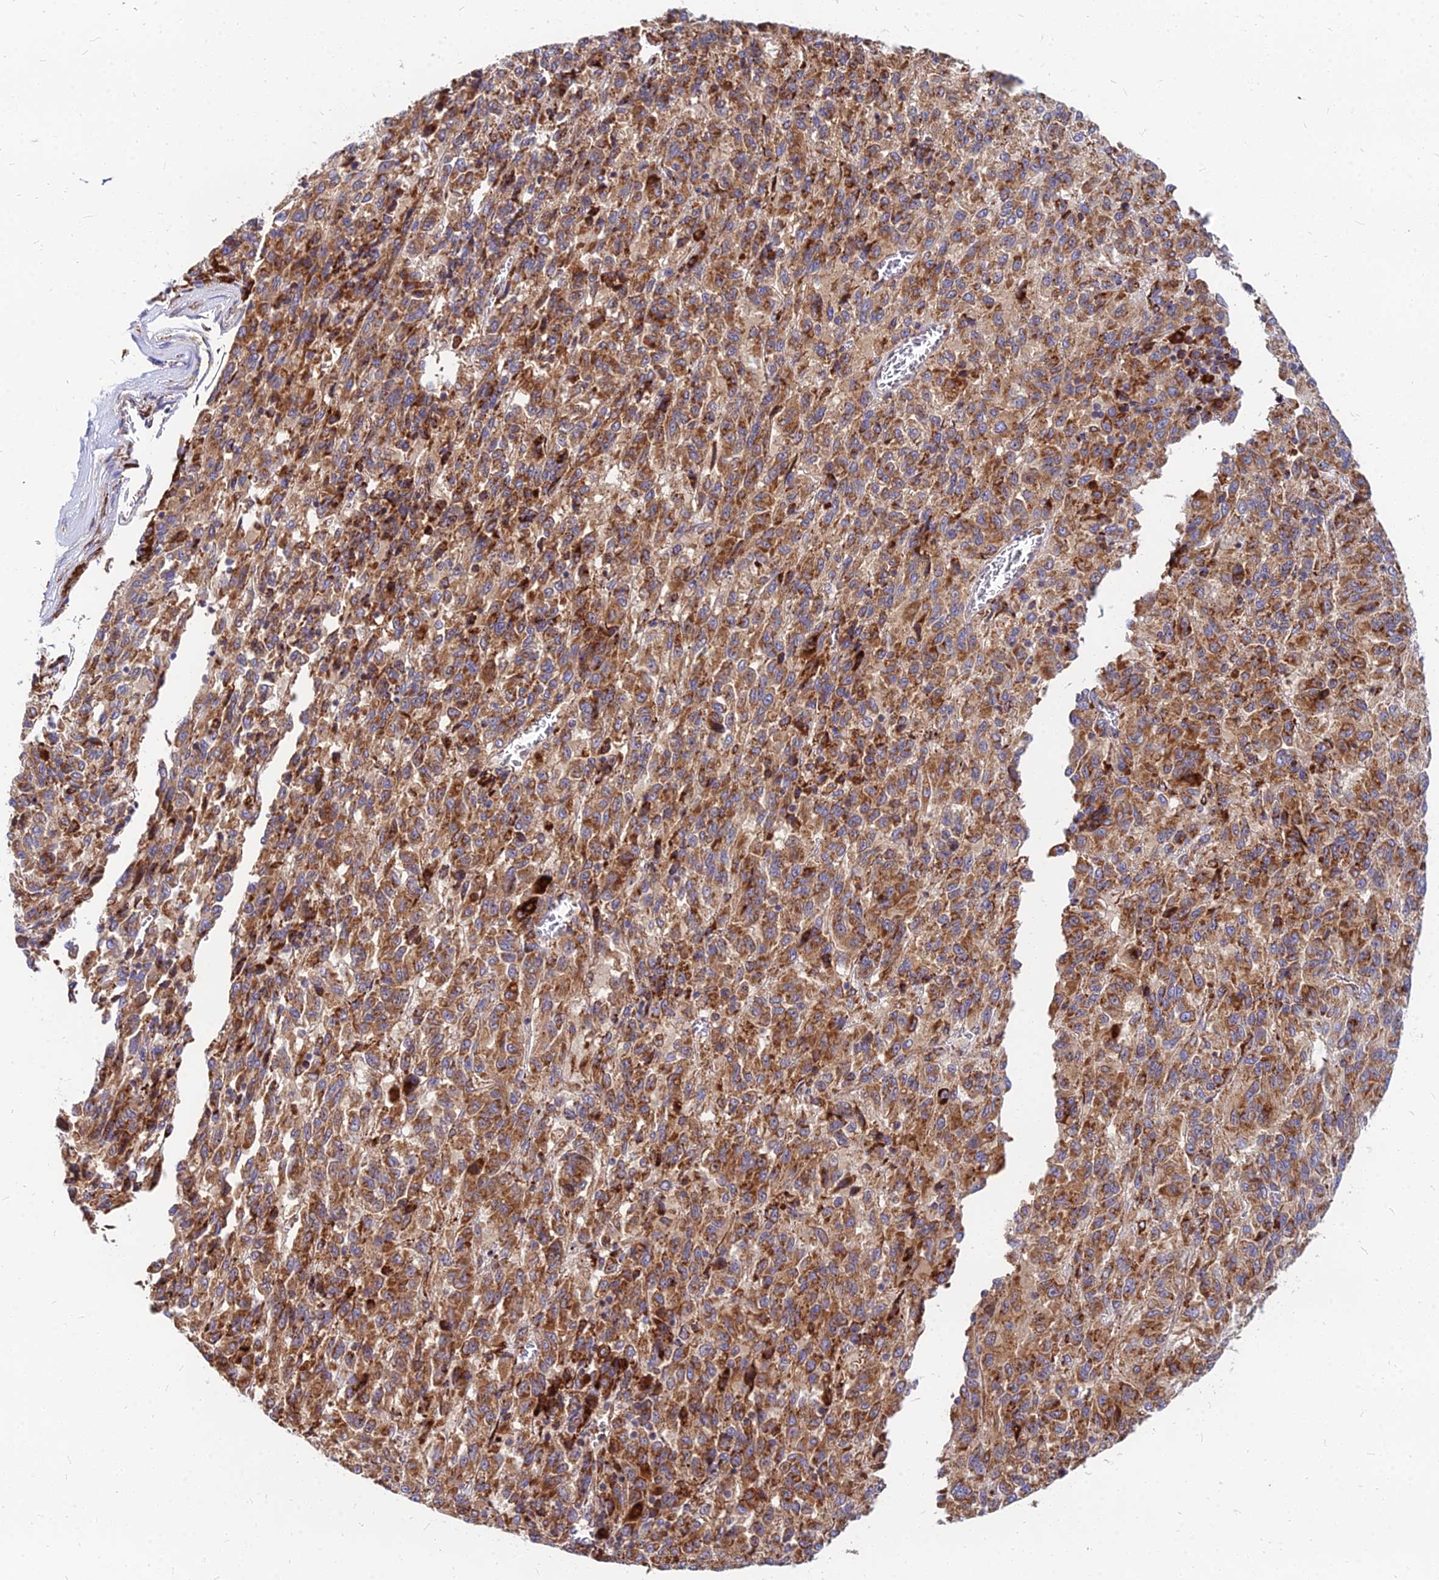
{"staining": {"intensity": "strong", "quantity": ">75%", "location": "cytoplasmic/membranous"}, "tissue": "melanoma", "cell_type": "Tumor cells", "image_type": "cancer", "snomed": [{"axis": "morphology", "description": "Malignant melanoma, Metastatic site"}, {"axis": "topography", "description": "Lung"}], "caption": "There is high levels of strong cytoplasmic/membranous positivity in tumor cells of malignant melanoma (metastatic site), as demonstrated by immunohistochemical staining (brown color).", "gene": "CCT6B", "patient": {"sex": "male", "age": 64}}